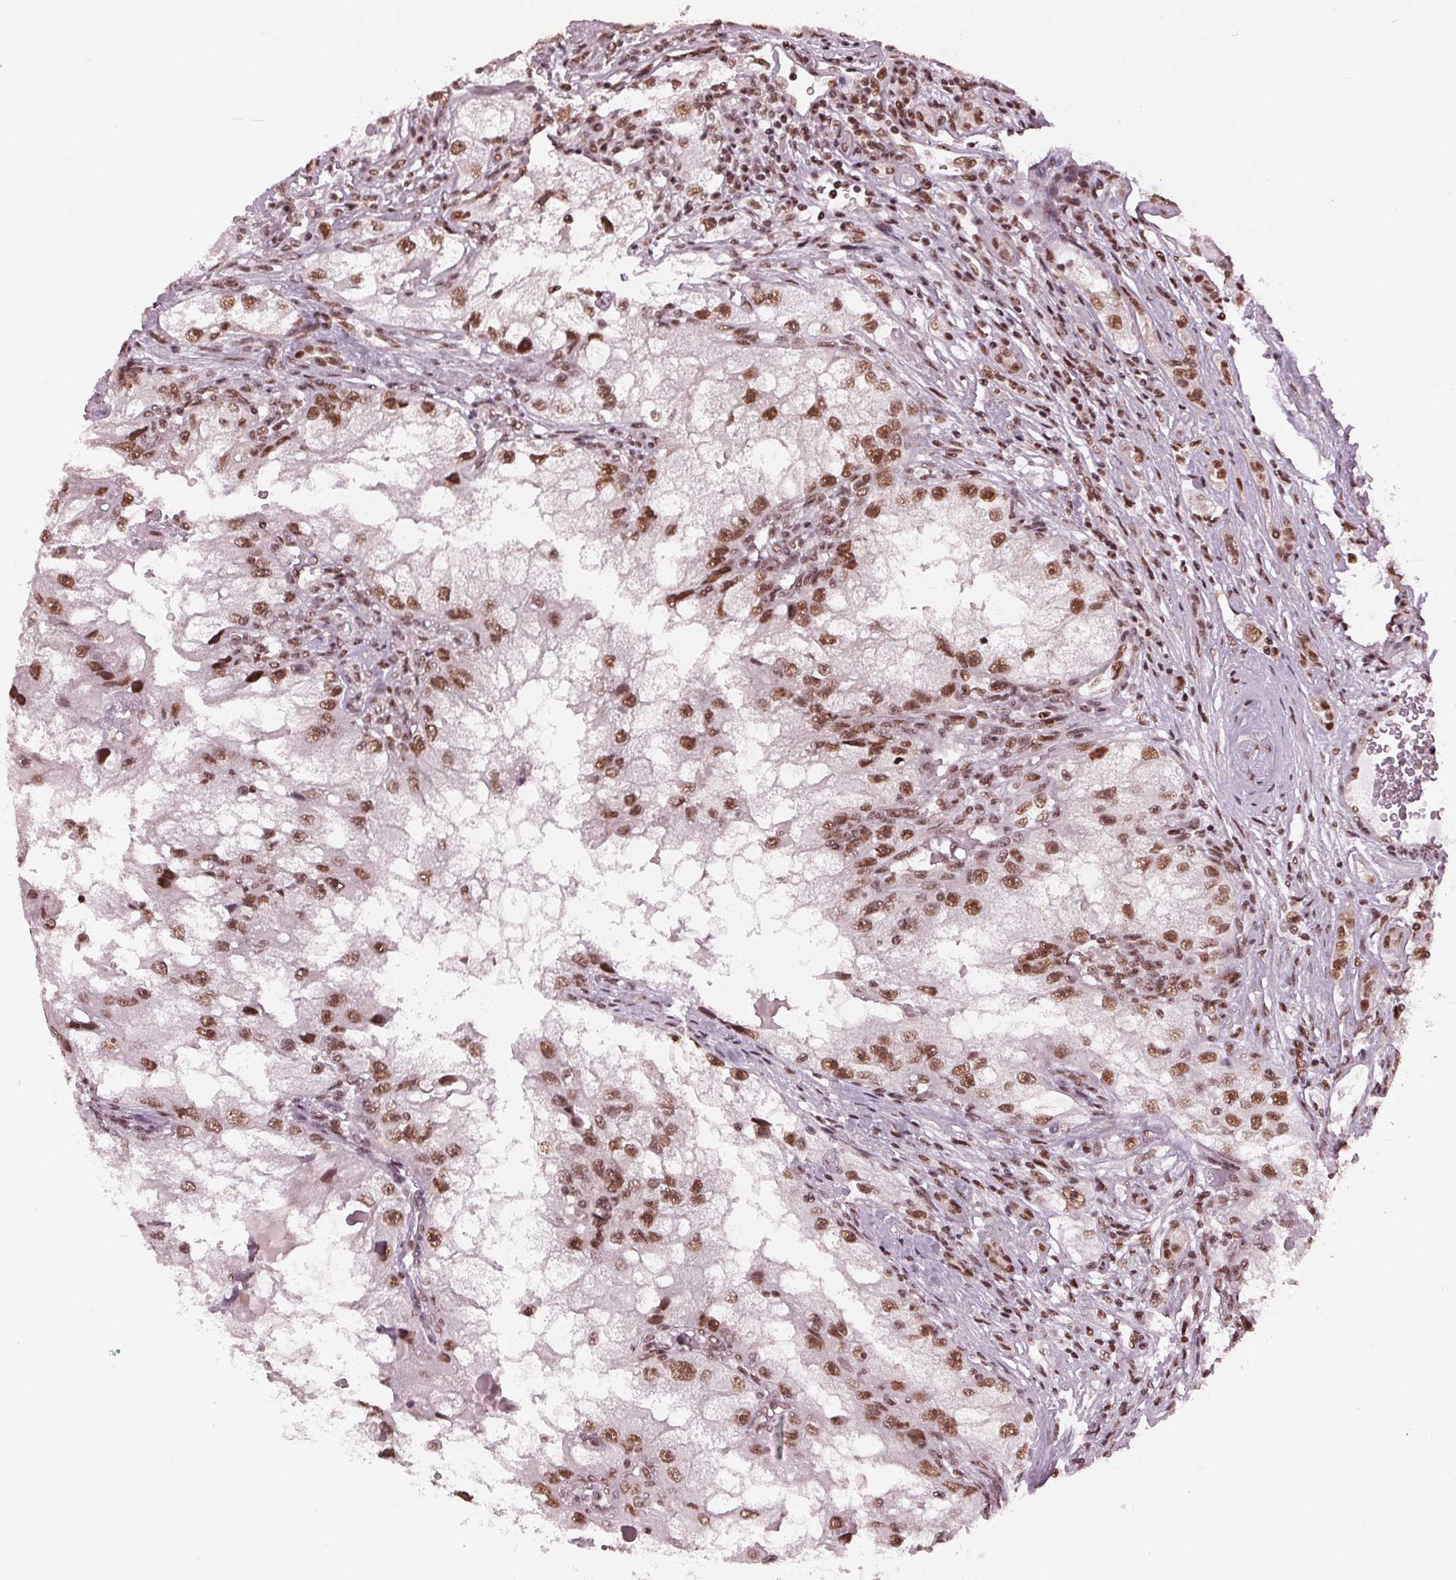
{"staining": {"intensity": "moderate", "quantity": ">75%", "location": "nuclear"}, "tissue": "renal cancer", "cell_type": "Tumor cells", "image_type": "cancer", "snomed": [{"axis": "morphology", "description": "Adenocarcinoma, NOS"}, {"axis": "topography", "description": "Kidney"}], "caption": "Renal cancer stained for a protein (brown) demonstrates moderate nuclear positive expression in approximately >75% of tumor cells.", "gene": "LSM2", "patient": {"sex": "male", "age": 63}}